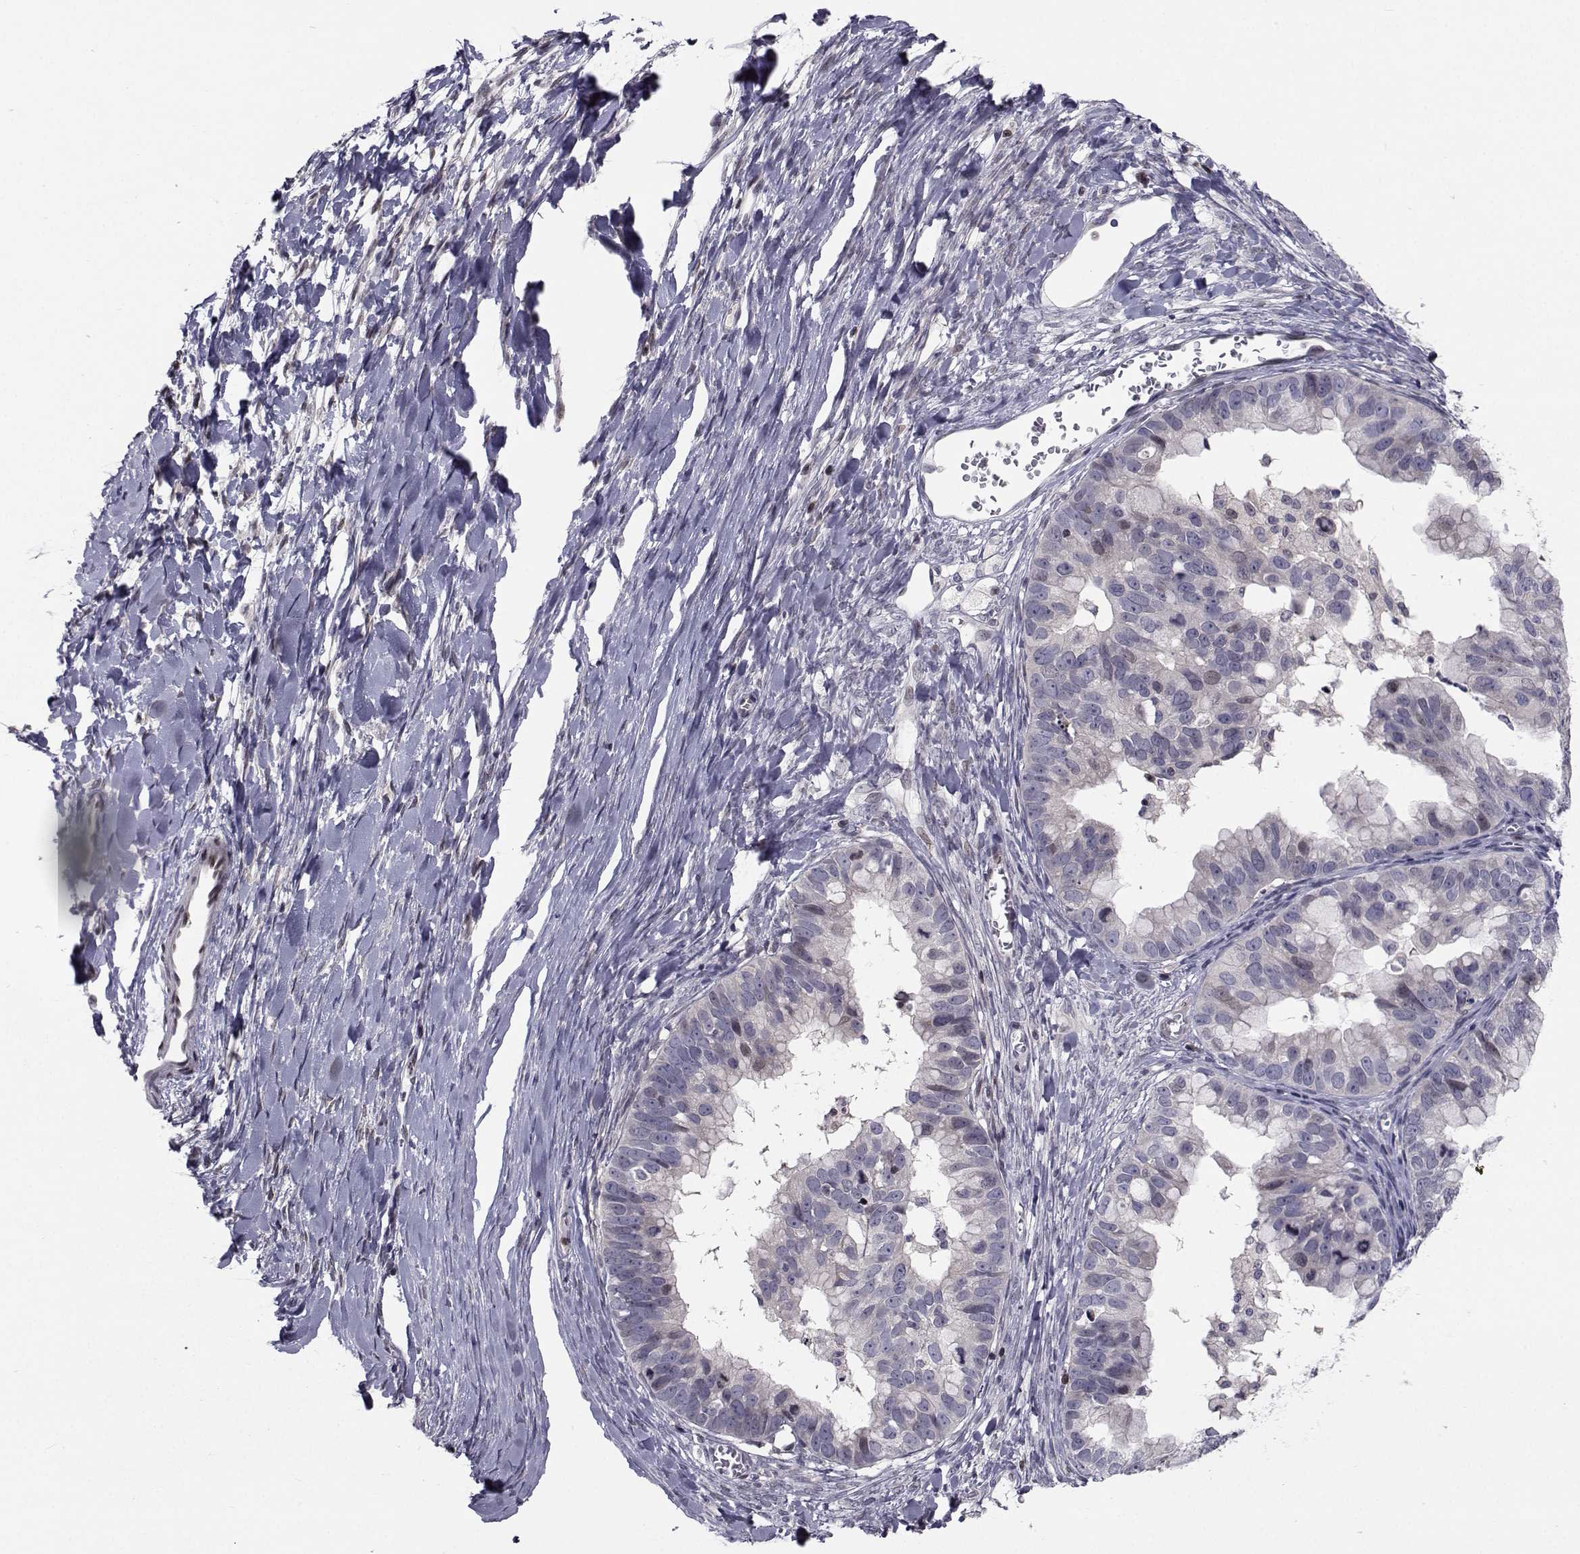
{"staining": {"intensity": "weak", "quantity": "25%-75%", "location": "cytoplasmic/membranous"}, "tissue": "ovarian cancer", "cell_type": "Tumor cells", "image_type": "cancer", "snomed": [{"axis": "morphology", "description": "Cystadenocarcinoma, mucinous, NOS"}, {"axis": "topography", "description": "Ovary"}], "caption": "The photomicrograph displays staining of ovarian cancer (mucinous cystadenocarcinoma), revealing weak cytoplasmic/membranous protein staining (brown color) within tumor cells. (Brightfield microscopy of DAB IHC at high magnification).", "gene": "PCP4L1", "patient": {"sex": "female", "age": 76}}